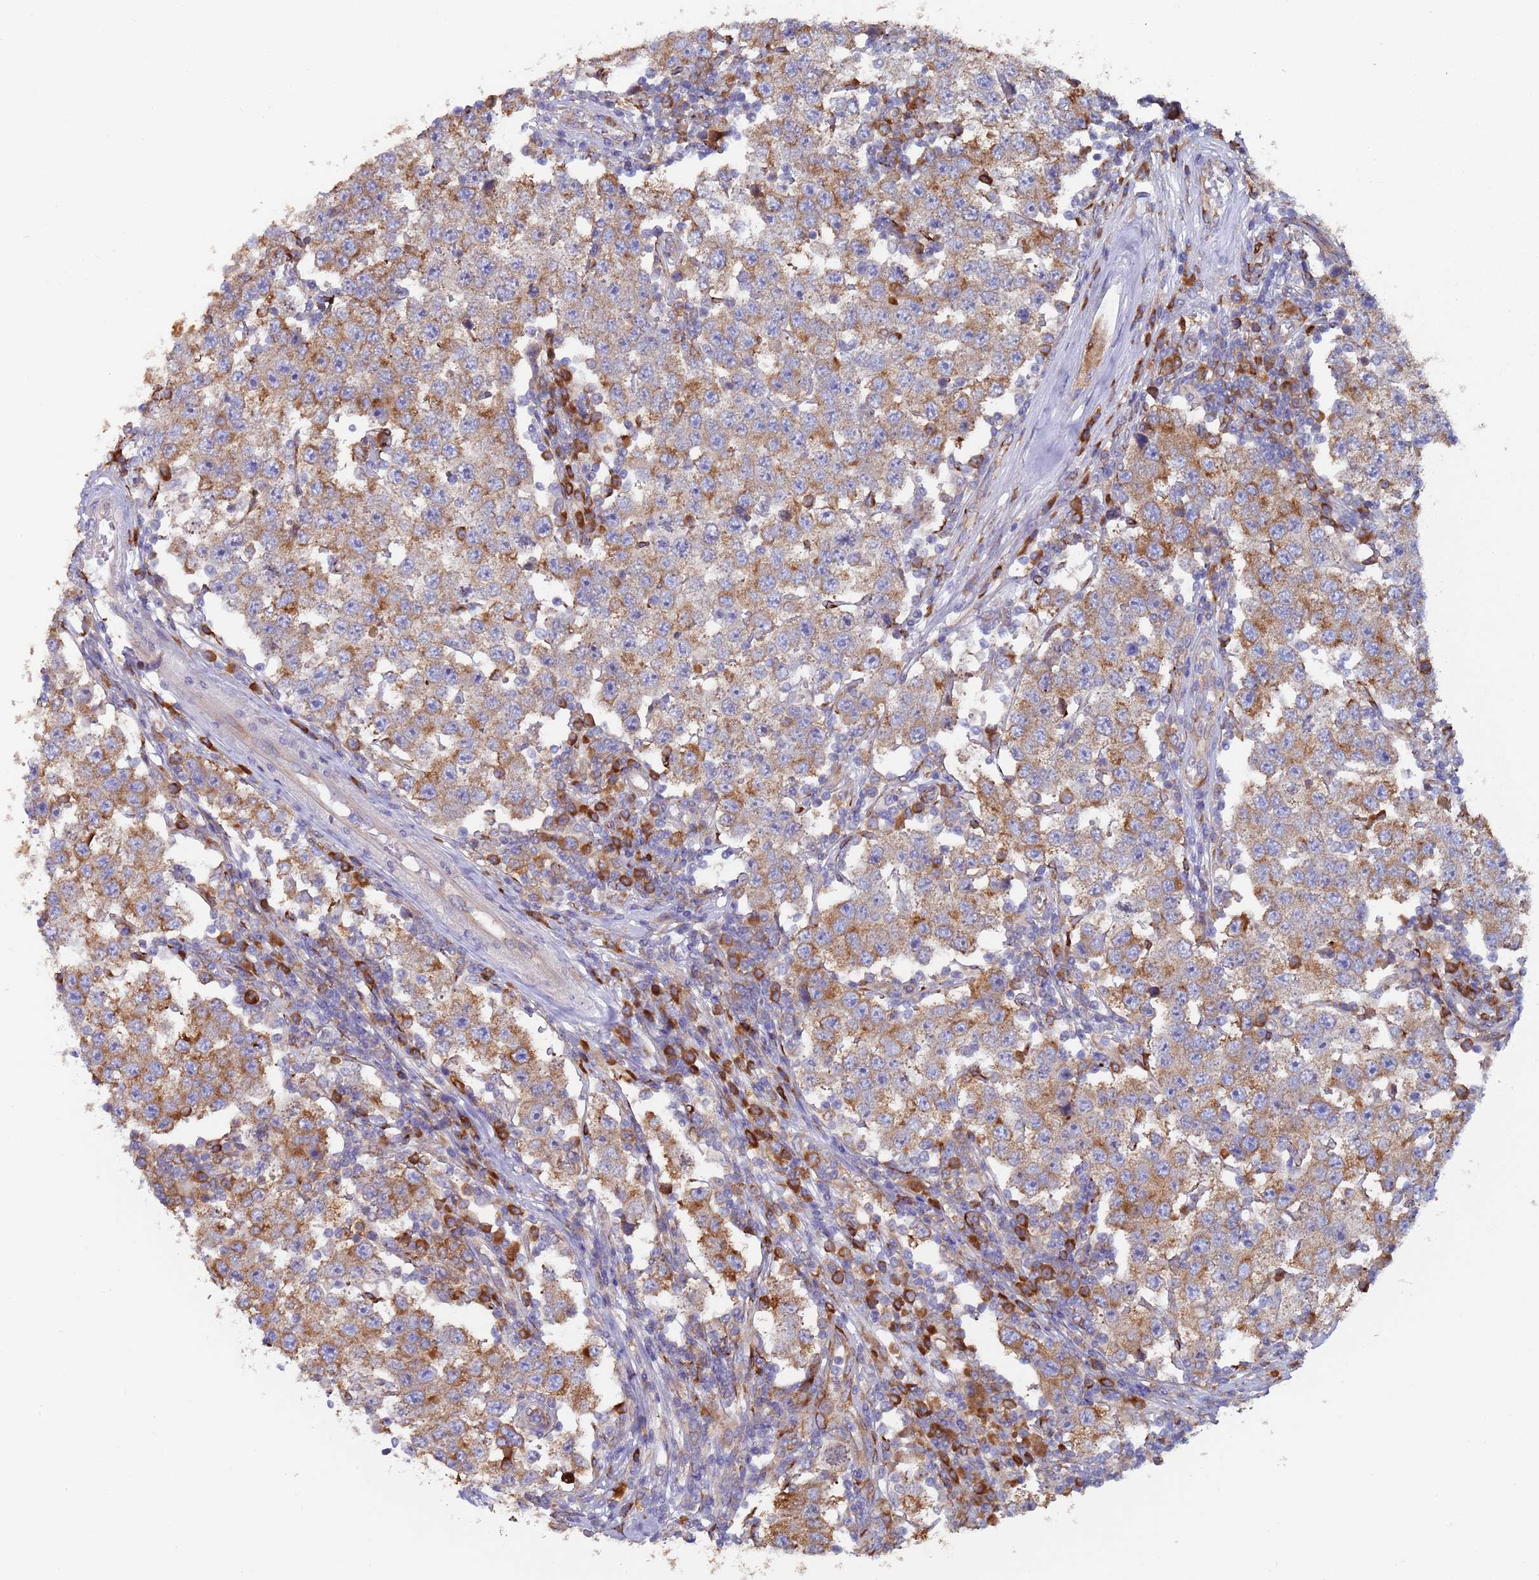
{"staining": {"intensity": "moderate", "quantity": "25%-75%", "location": "cytoplasmic/membranous"}, "tissue": "testis cancer", "cell_type": "Tumor cells", "image_type": "cancer", "snomed": [{"axis": "morphology", "description": "Seminoma, NOS"}, {"axis": "topography", "description": "Testis"}], "caption": "Moderate cytoplasmic/membranous protein expression is seen in about 25%-75% of tumor cells in seminoma (testis). (Stains: DAB (3,3'-diaminobenzidine) in brown, nuclei in blue, Microscopy: brightfield microscopy at high magnification).", "gene": "ZNF844", "patient": {"sex": "male", "age": 34}}